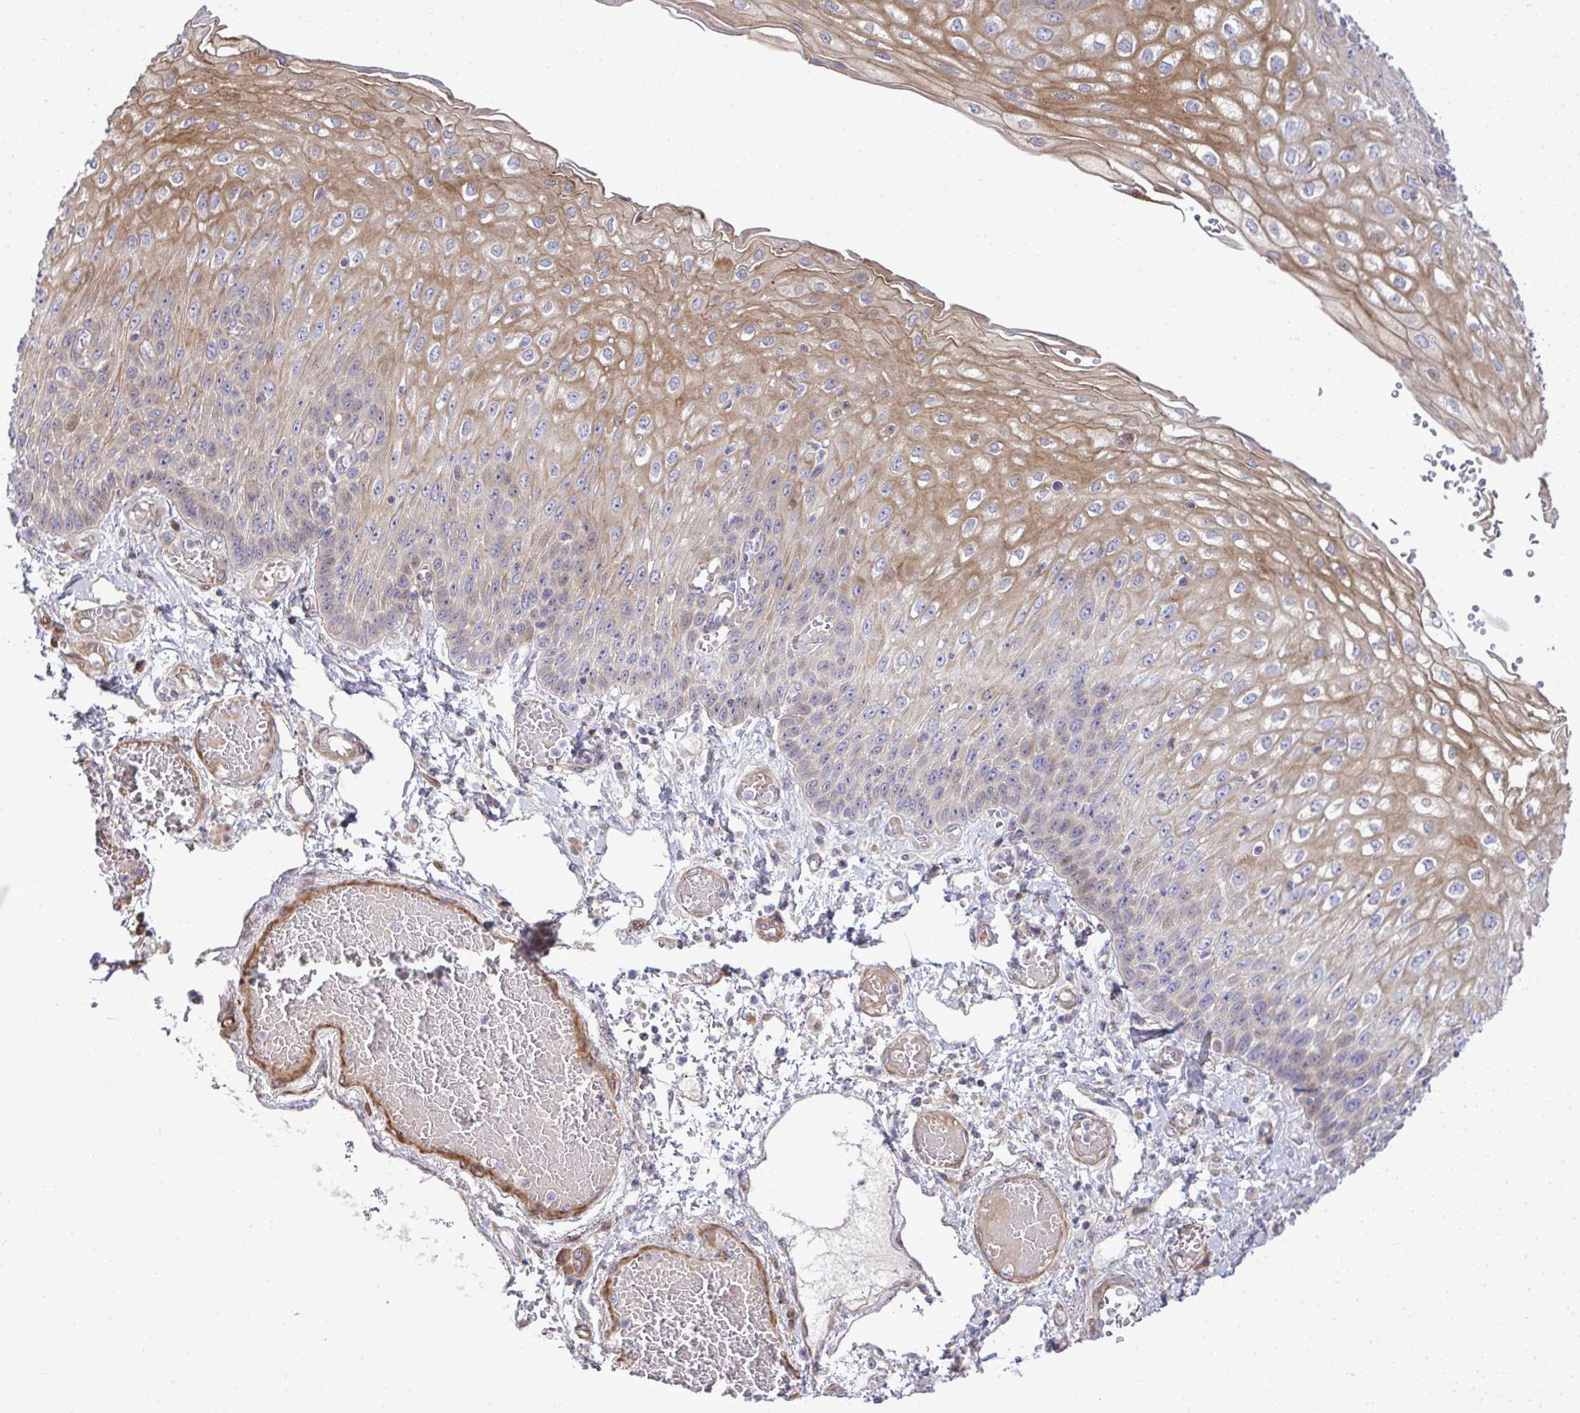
{"staining": {"intensity": "moderate", "quantity": ">75%", "location": "cytoplasmic/membranous,nuclear"}, "tissue": "esophagus", "cell_type": "Squamous epithelial cells", "image_type": "normal", "snomed": [{"axis": "morphology", "description": "Normal tissue, NOS"}, {"axis": "morphology", "description": "Adenocarcinoma, NOS"}, {"axis": "topography", "description": "Esophagus"}], "caption": "Esophagus was stained to show a protein in brown. There is medium levels of moderate cytoplasmic/membranous,nuclear expression in about >75% of squamous epithelial cells. (brown staining indicates protein expression, while blue staining denotes nuclei).", "gene": "ZSCAN9", "patient": {"sex": "male", "age": 81}}